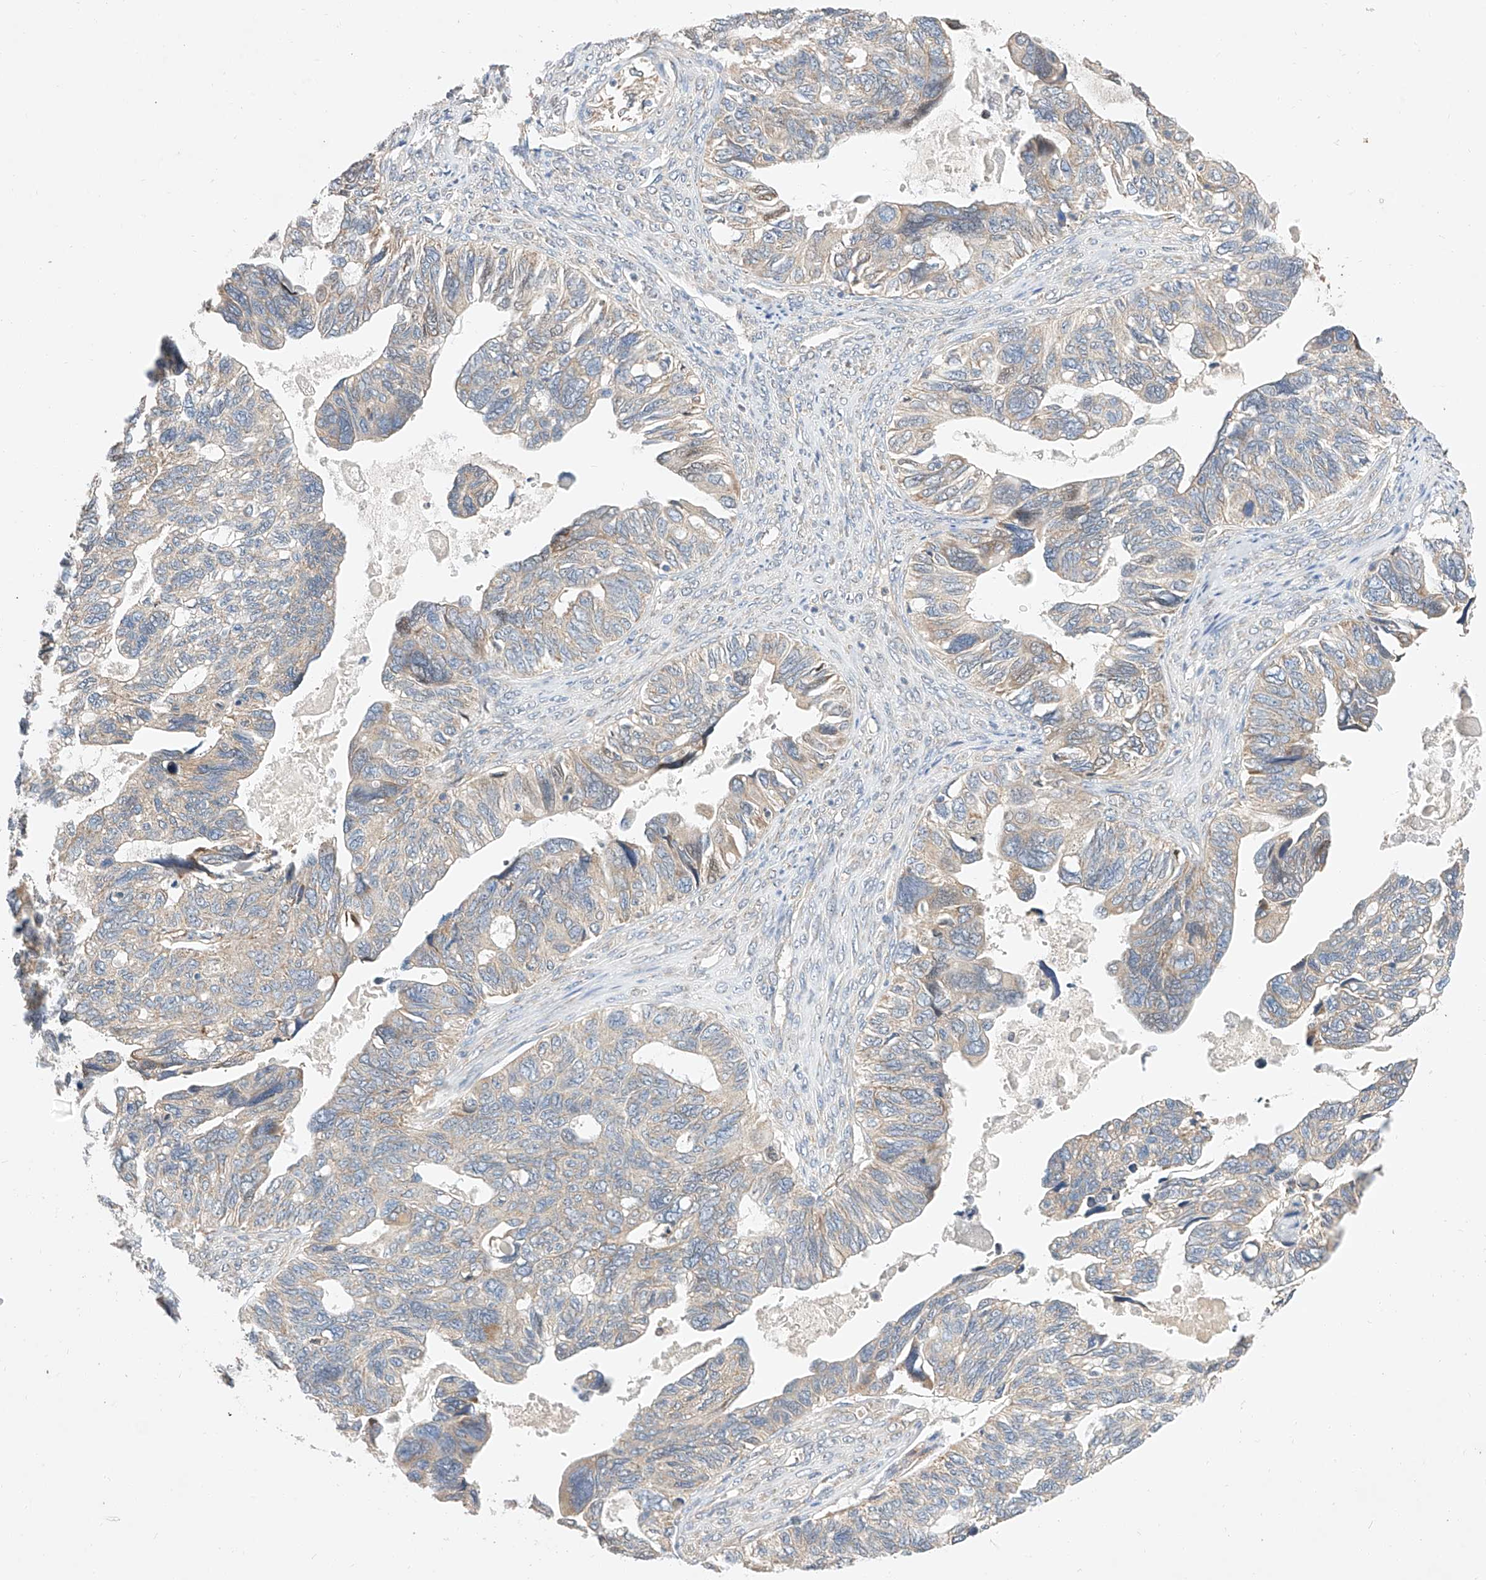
{"staining": {"intensity": "moderate", "quantity": "25%-75%", "location": "cytoplasmic/membranous"}, "tissue": "ovarian cancer", "cell_type": "Tumor cells", "image_type": "cancer", "snomed": [{"axis": "morphology", "description": "Cystadenocarcinoma, serous, NOS"}, {"axis": "topography", "description": "Ovary"}], "caption": "IHC of human serous cystadenocarcinoma (ovarian) reveals medium levels of moderate cytoplasmic/membranous expression in approximately 25%-75% of tumor cells. (brown staining indicates protein expression, while blue staining denotes nuclei).", "gene": "C6orf118", "patient": {"sex": "female", "age": 79}}